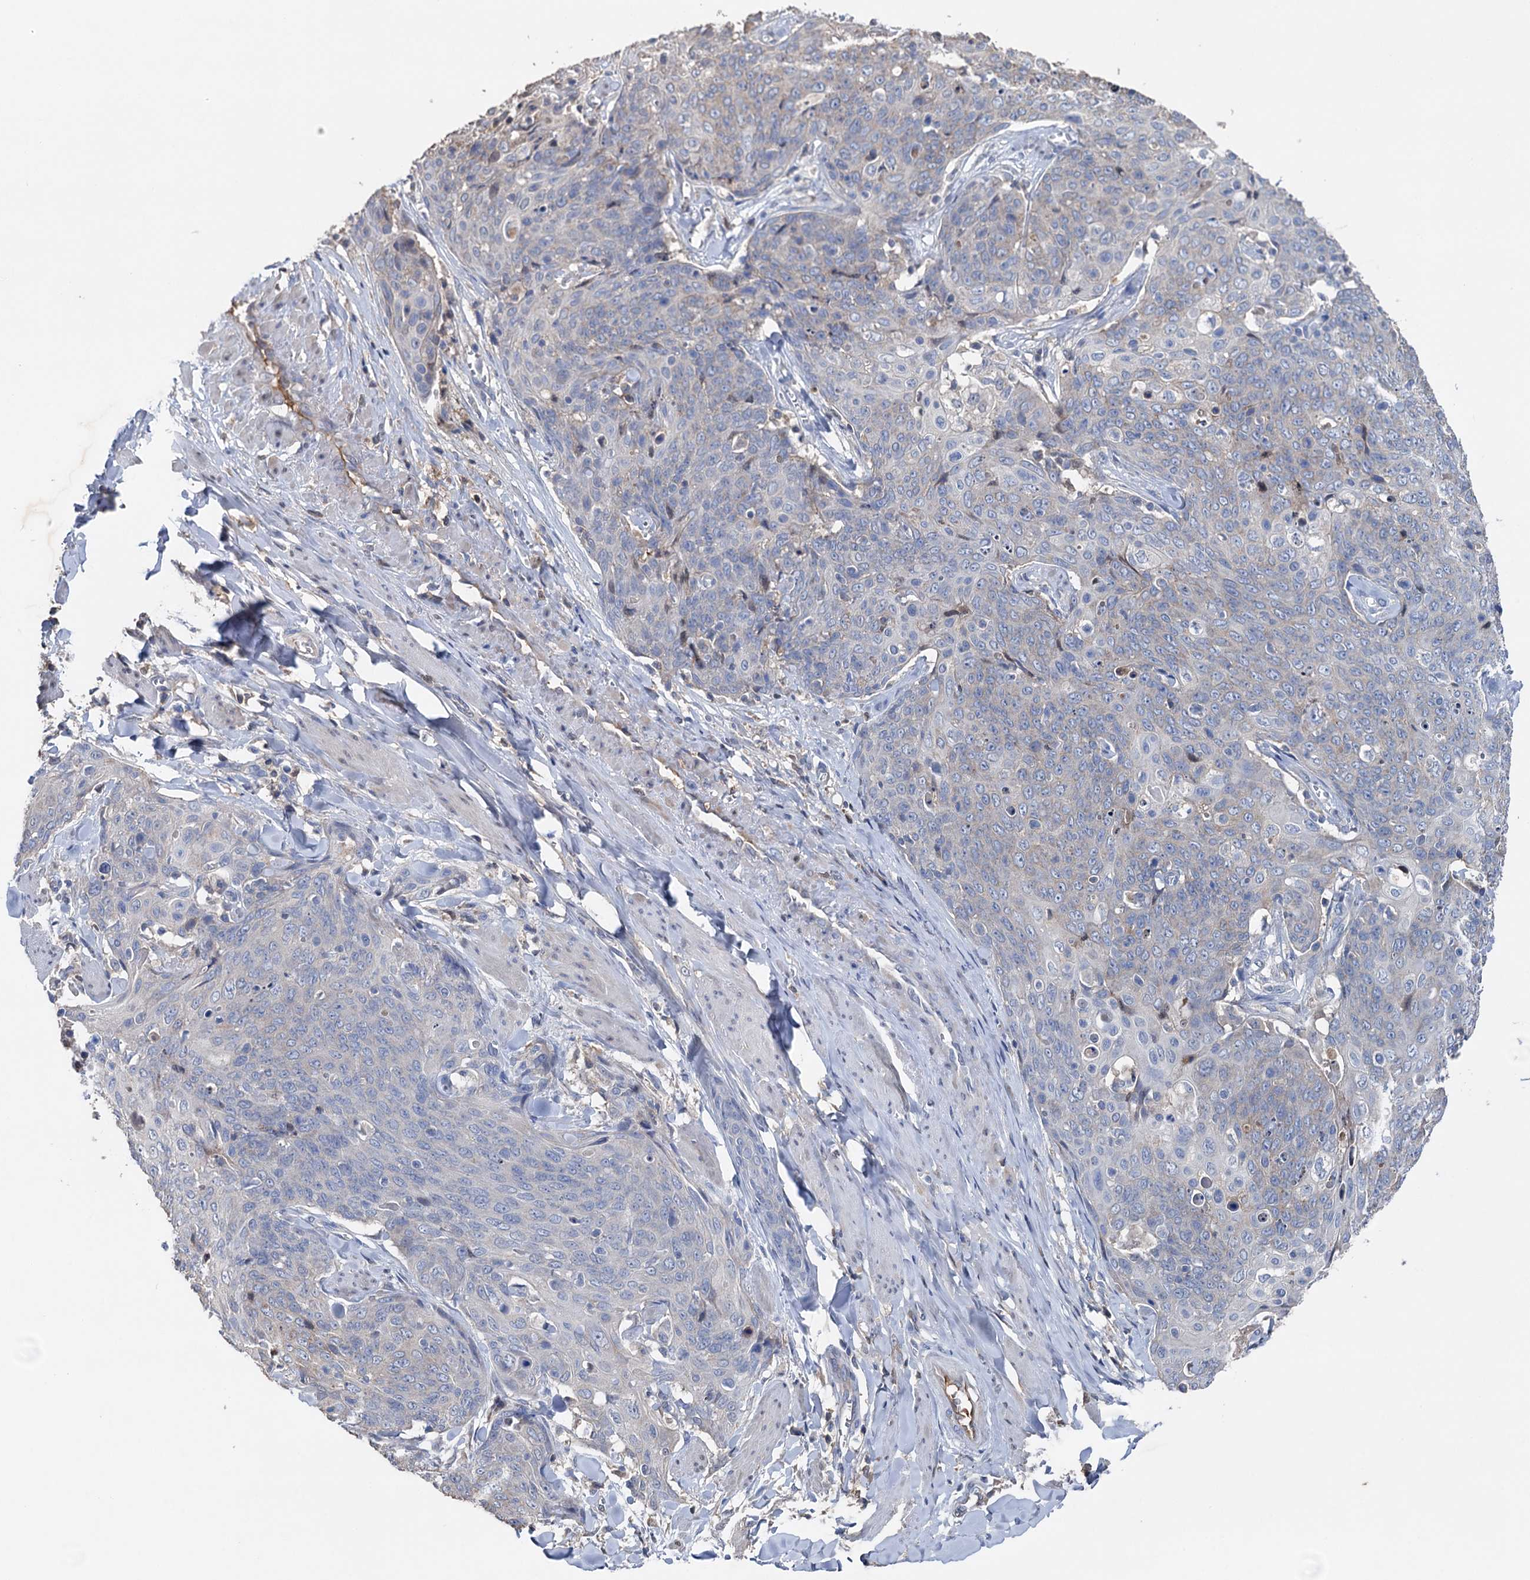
{"staining": {"intensity": "negative", "quantity": "none", "location": "none"}, "tissue": "skin cancer", "cell_type": "Tumor cells", "image_type": "cancer", "snomed": [{"axis": "morphology", "description": "Squamous cell carcinoma, NOS"}, {"axis": "topography", "description": "Skin"}, {"axis": "topography", "description": "Vulva"}], "caption": "Immunohistochemistry (IHC) histopathology image of human skin cancer (squamous cell carcinoma) stained for a protein (brown), which displays no positivity in tumor cells.", "gene": "ARL13A", "patient": {"sex": "female", "age": 85}}